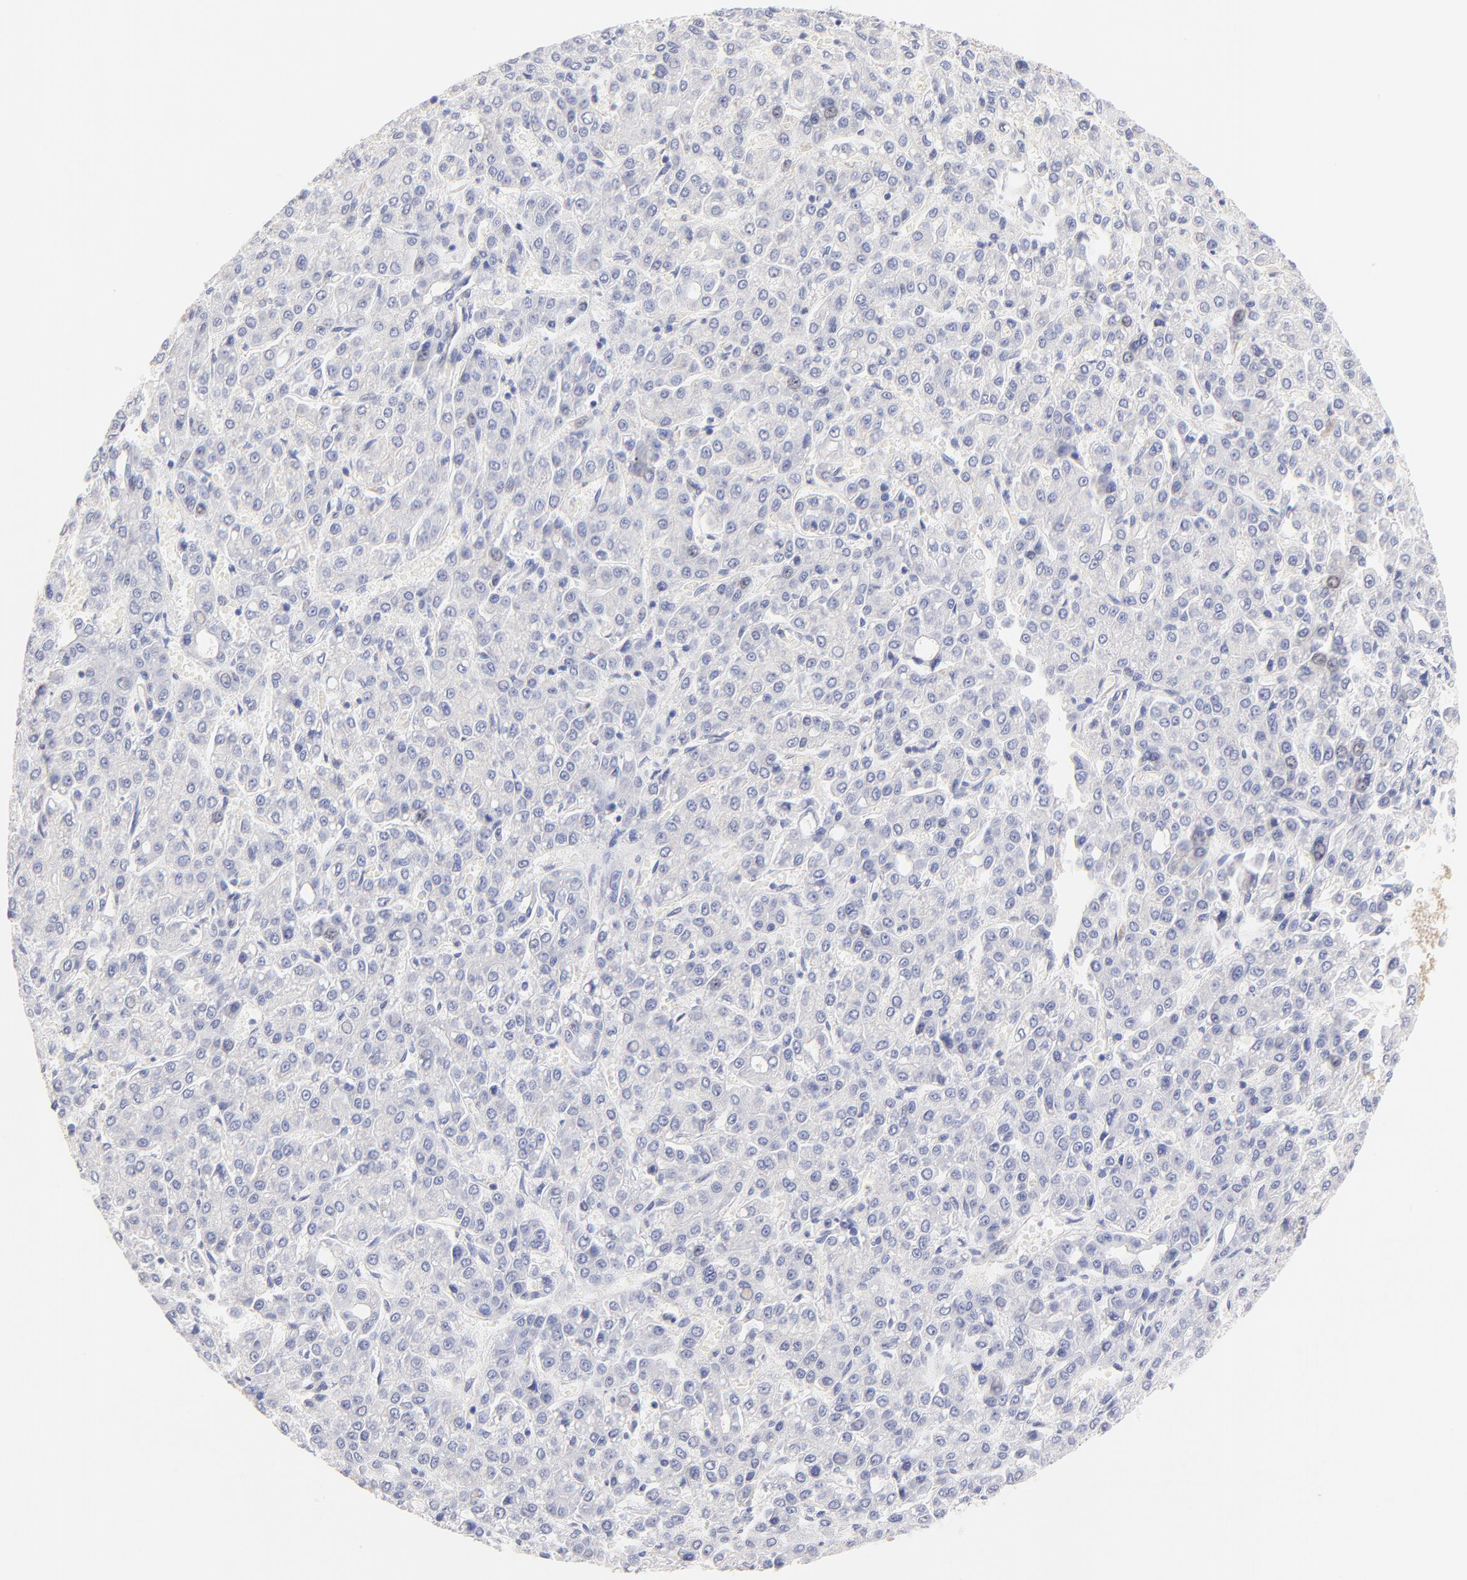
{"staining": {"intensity": "negative", "quantity": "none", "location": "none"}, "tissue": "liver cancer", "cell_type": "Tumor cells", "image_type": "cancer", "snomed": [{"axis": "morphology", "description": "Carcinoma, Hepatocellular, NOS"}, {"axis": "topography", "description": "Liver"}], "caption": "Tumor cells show no significant protein staining in hepatocellular carcinoma (liver).", "gene": "ACTRT1", "patient": {"sex": "male", "age": 69}}